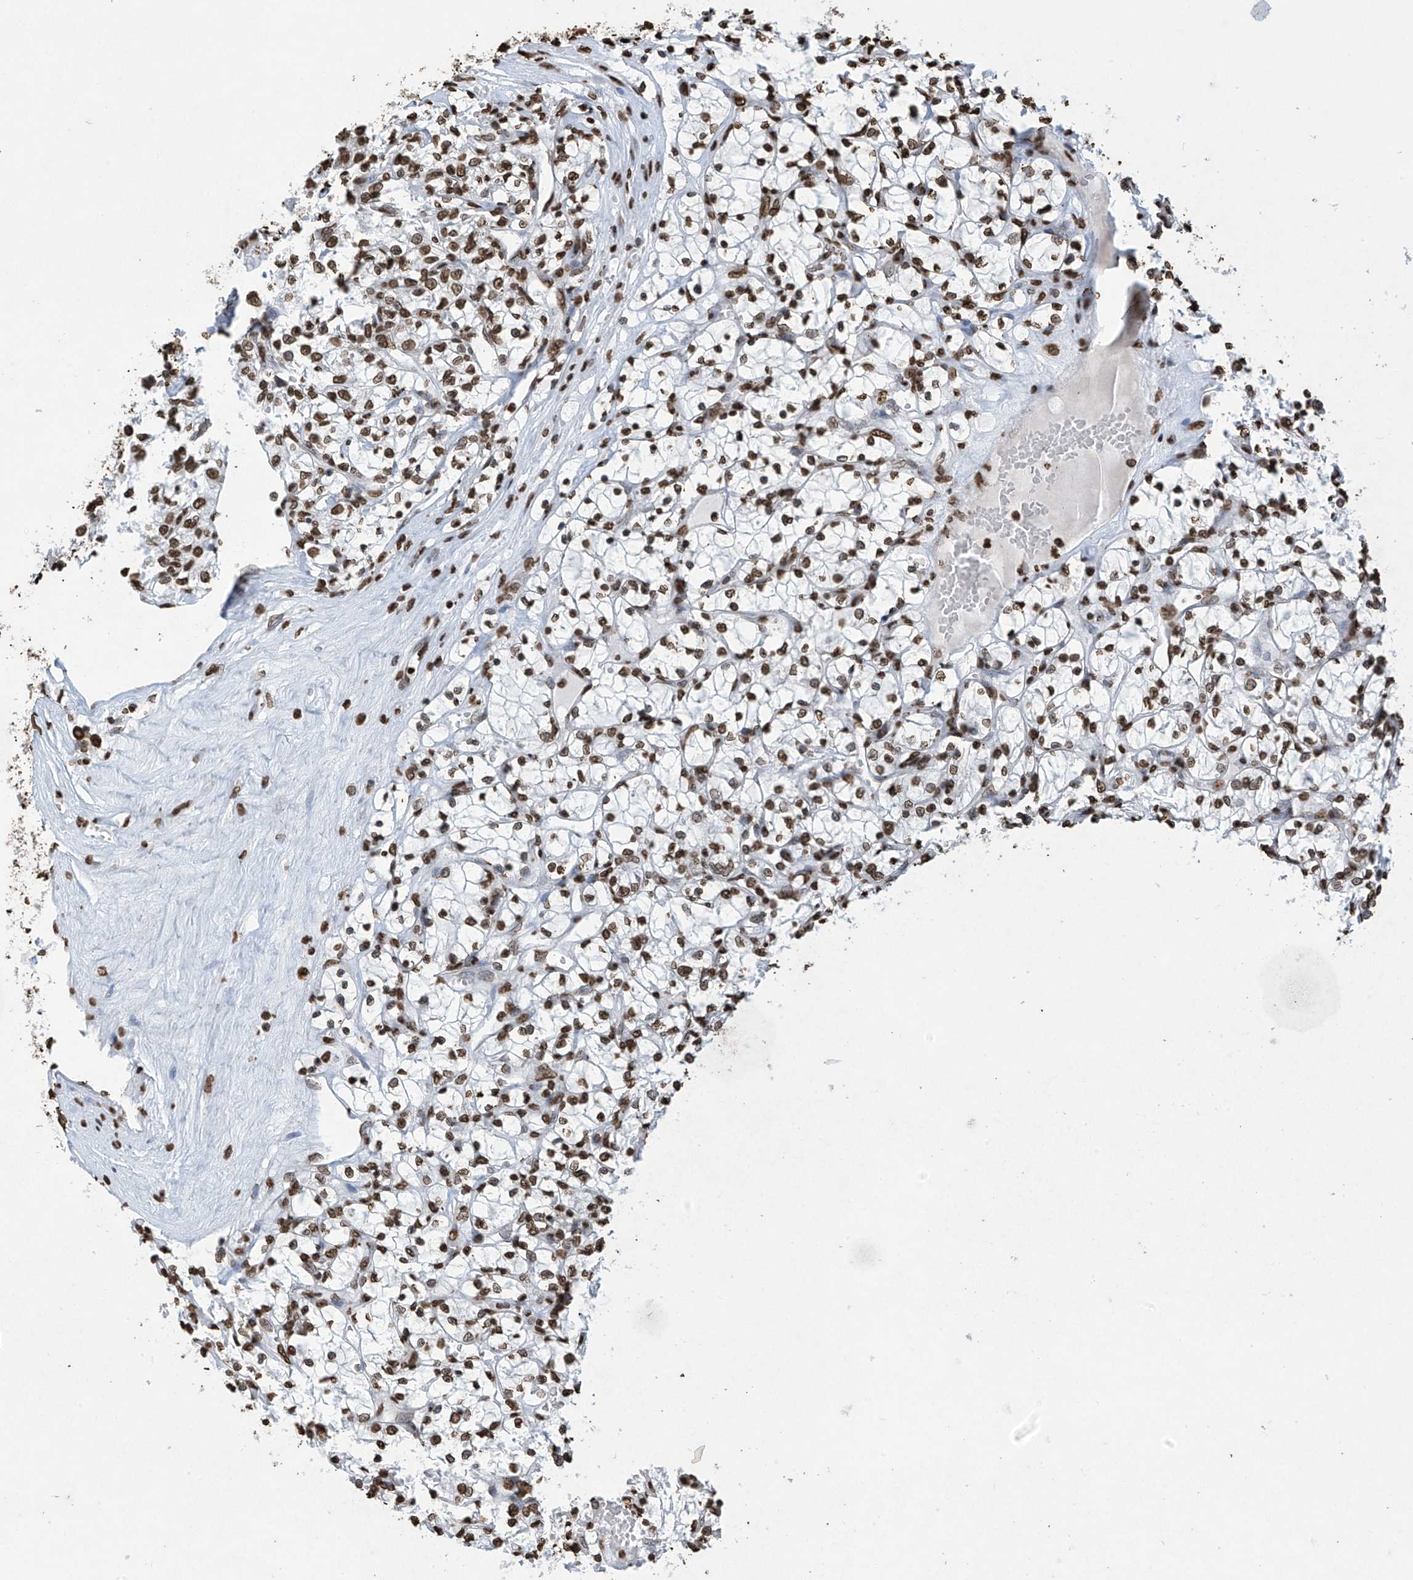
{"staining": {"intensity": "strong", "quantity": ">75%", "location": "nuclear"}, "tissue": "renal cancer", "cell_type": "Tumor cells", "image_type": "cancer", "snomed": [{"axis": "morphology", "description": "Adenocarcinoma, NOS"}, {"axis": "topography", "description": "Kidney"}], "caption": "Tumor cells reveal high levels of strong nuclear expression in about >75% of cells in renal adenocarcinoma. (Brightfield microscopy of DAB IHC at high magnification).", "gene": "H3-3A", "patient": {"sex": "female", "age": 69}}